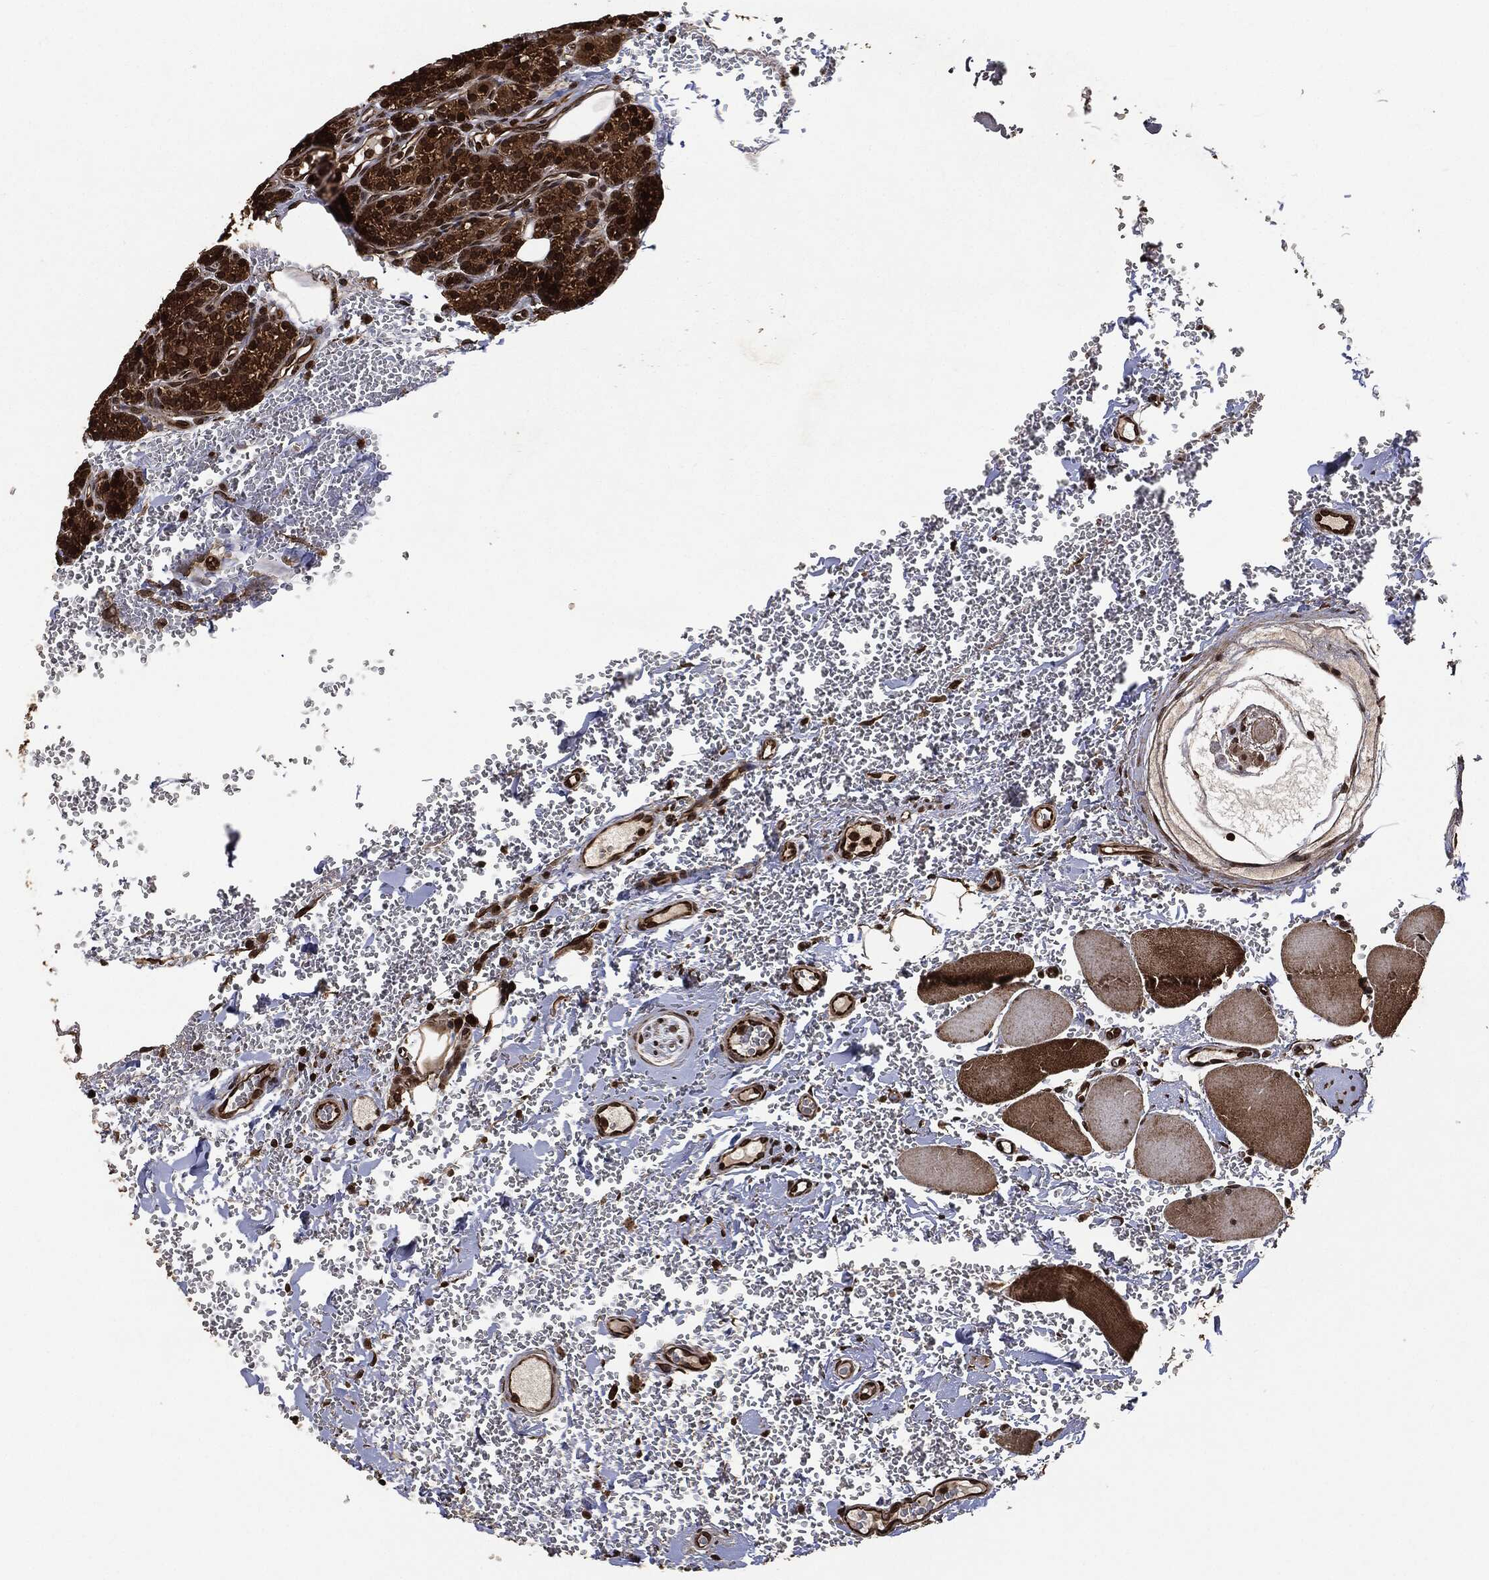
{"staining": {"intensity": "strong", "quantity": ">75%", "location": "cytoplasmic/membranous,nuclear"}, "tissue": "parathyroid gland", "cell_type": "Glandular cells", "image_type": "normal", "snomed": [{"axis": "morphology", "description": "Normal tissue, NOS"}, {"axis": "topography", "description": "Parathyroid gland"}], "caption": "Unremarkable parathyroid gland displays strong cytoplasmic/membranous,nuclear positivity in about >75% of glandular cells.", "gene": "PDK1", "patient": {"sex": "female", "age": 67}}